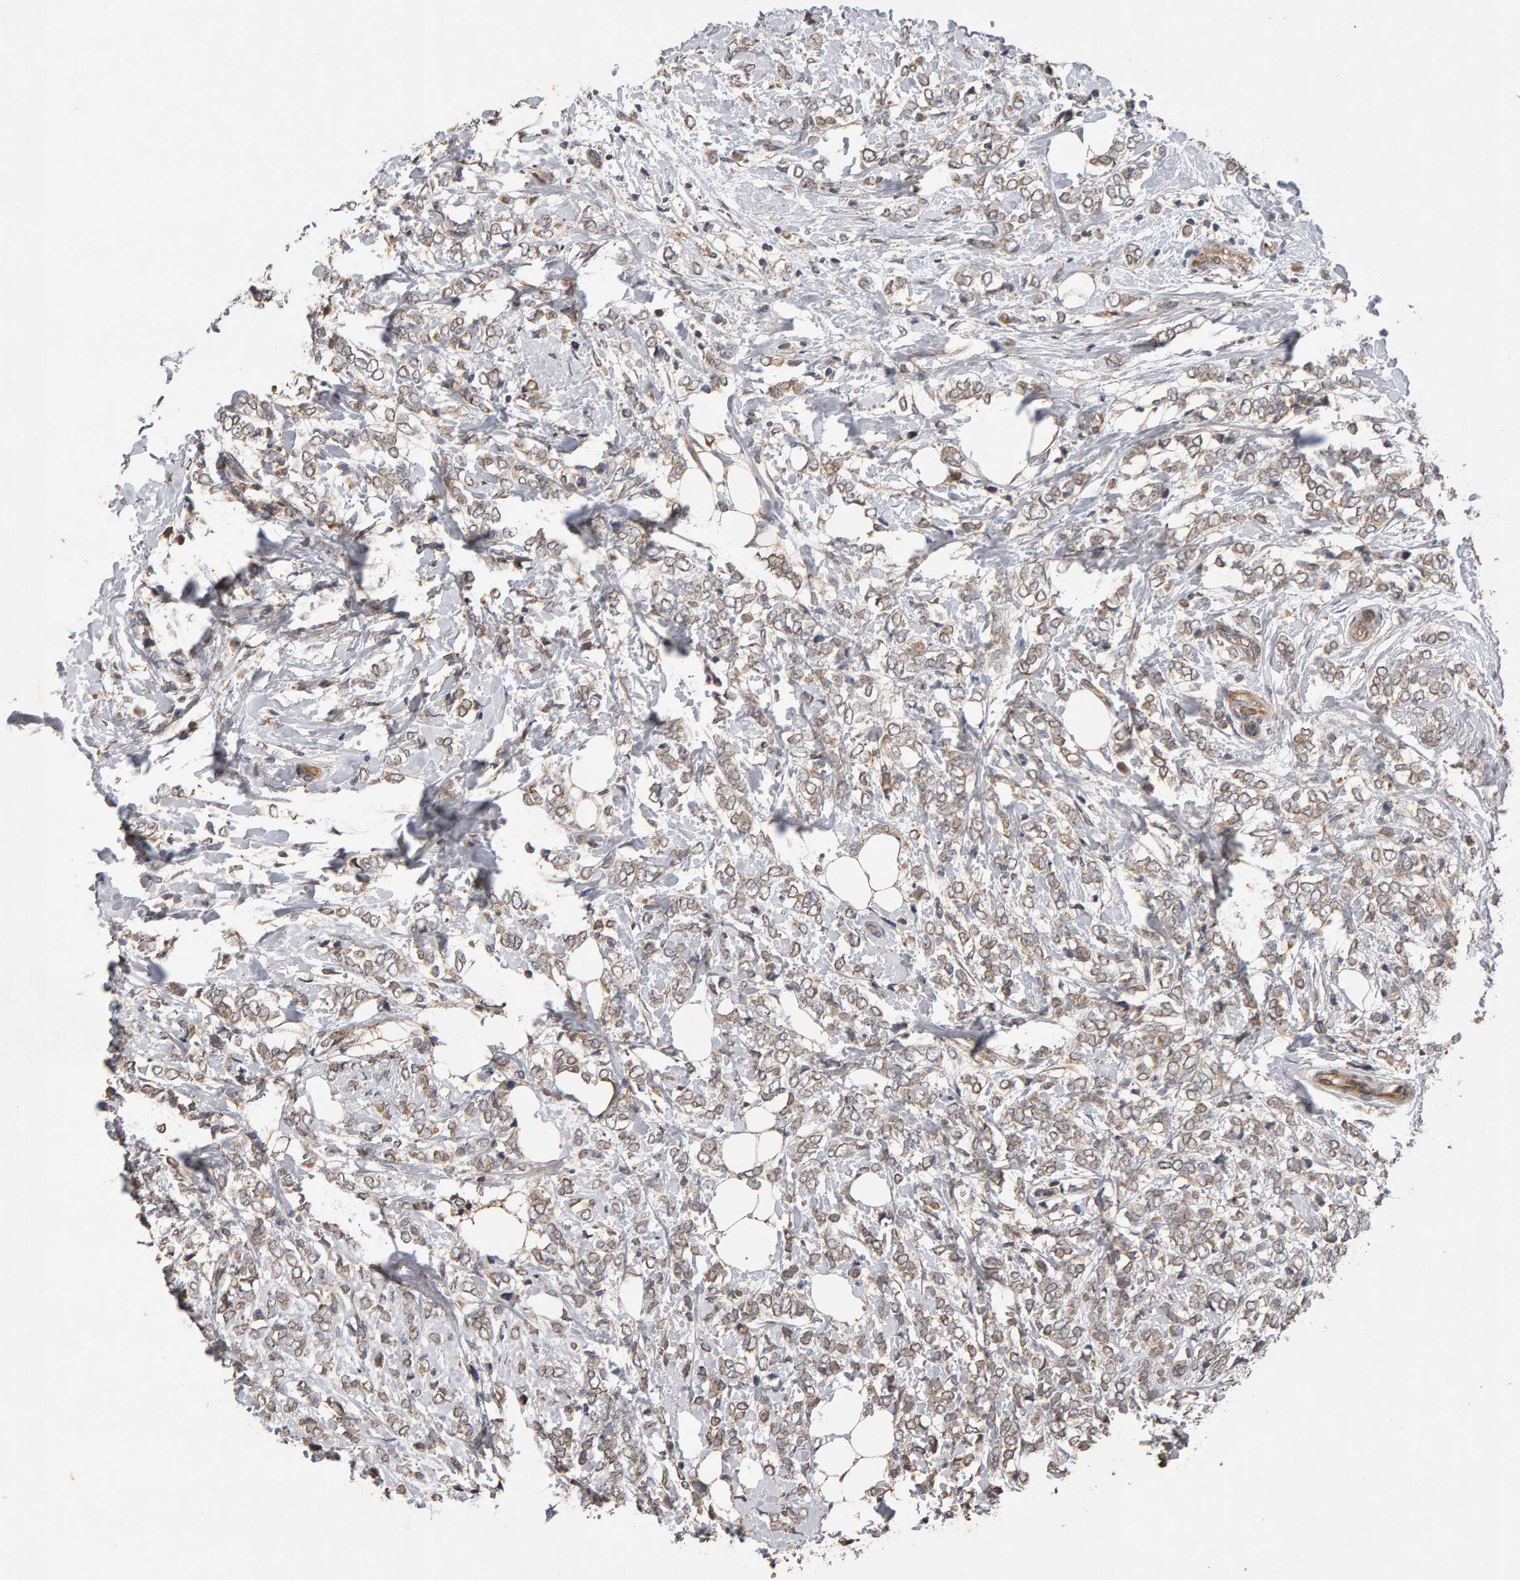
{"staining": {"intensity": "weak", "quantity": ">75%", "location": "cytoplasmic/membranous"}, "tissue": "breast cancer", "cell_type": "Tumor cells", "image_type": "cancer", "snomed": [{"axis": "morphology", "description": "Normal tissue, NOS"}, {"axis": "morphology", "description": "Lobular carcinoma"}, {"axis": "topography", "description": "Breast"}], "caption": "Immunohistochemical staining of human lobular carcinoma (breast) displays weak cytoplasmic/membranous protein staining in about >75% of tumor cells.", "gene": "COASY", "patient": {"sex": "female", "age": 47}}